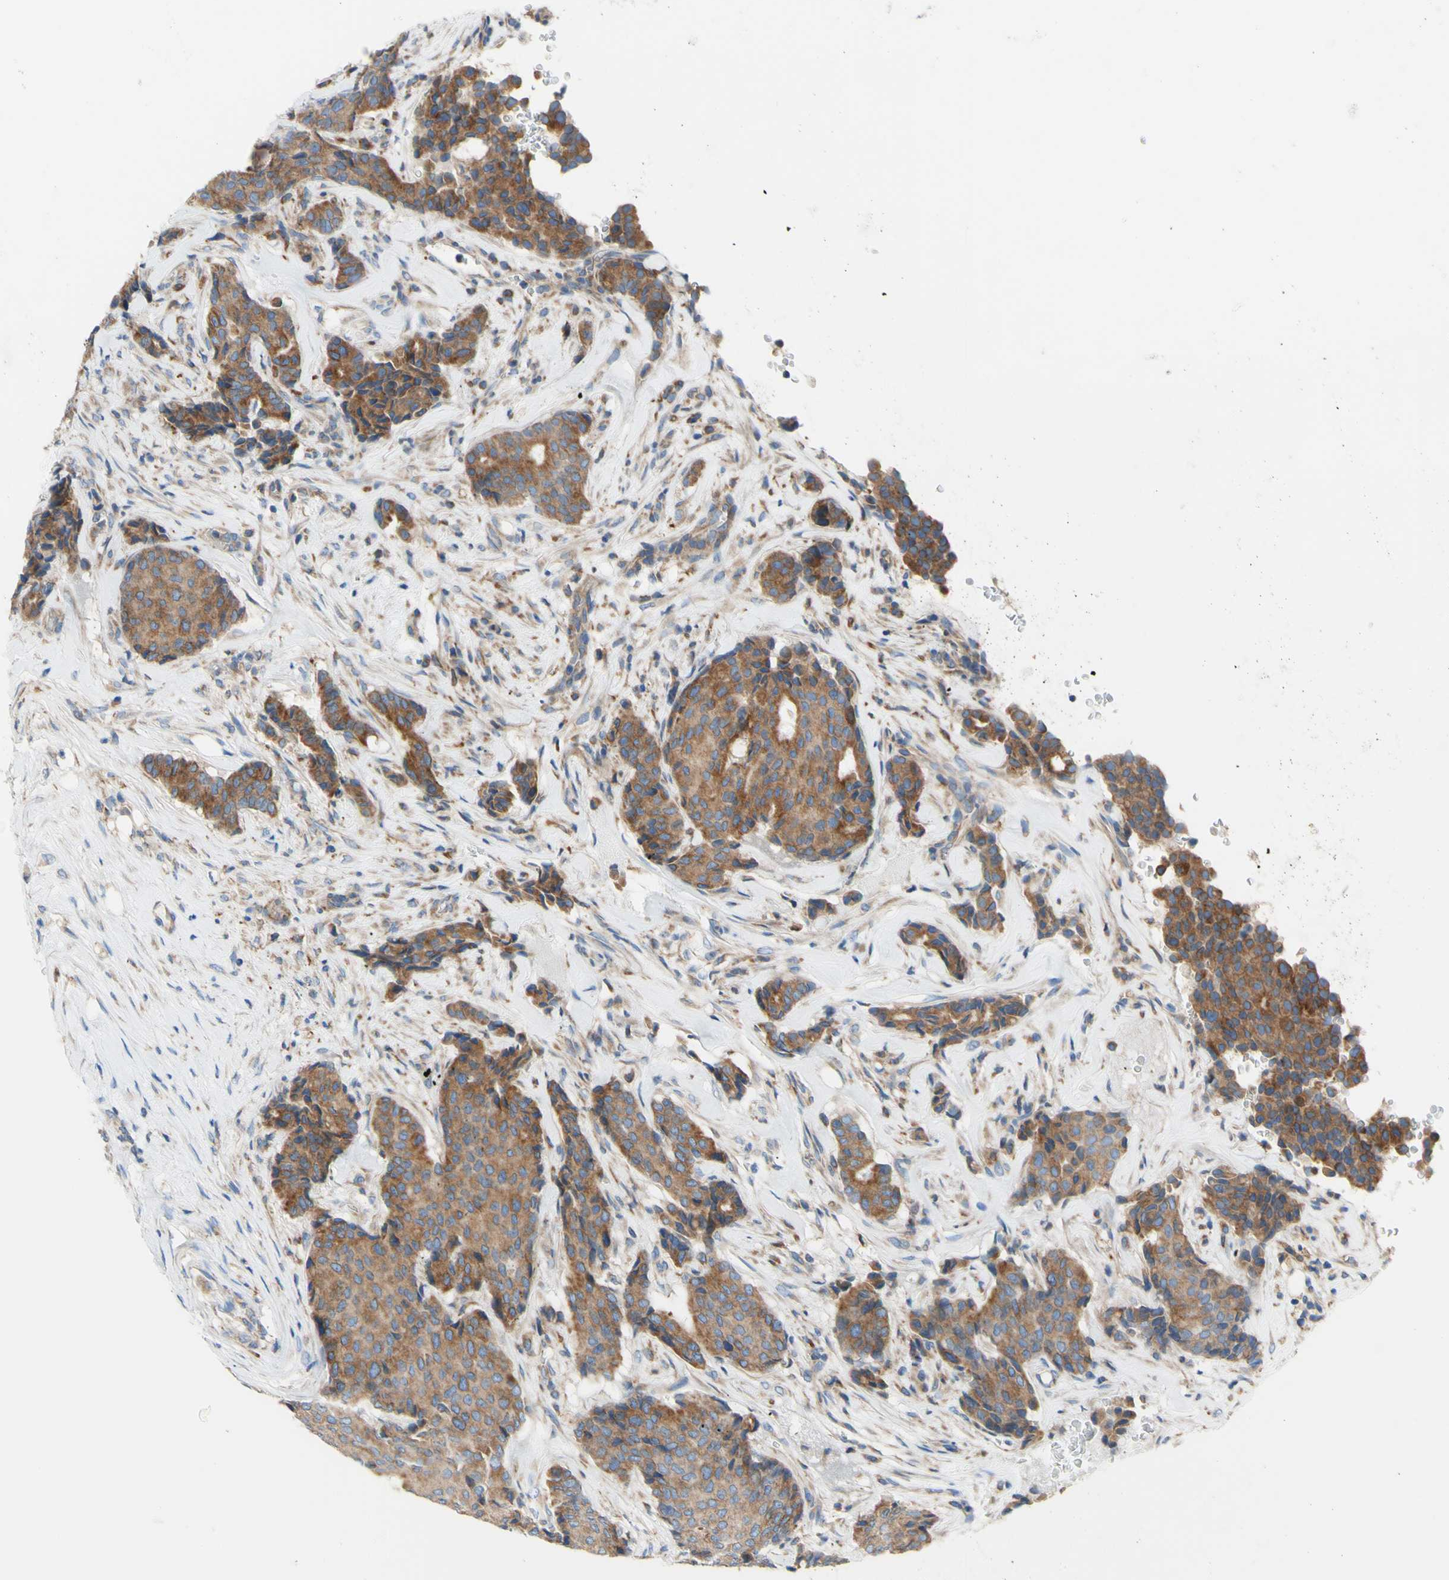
{"staining": {"intensity": "moderate", "quantity": ">75%", "location": "cytoplasmic/membranous"}, "tissue": "breast cancer", "cell_type": "Tumor cells", "image_type": "cancer", "snomed": [{"axis": "morphology", "description": "Duct carcinoma"}, {"axis": "topography", "description": "Breast"}], "caption": "Intraductal carcinoma (breast) stained for a protein exhibits moderate cytoplasmic/membranous positivity in tumor cells.", "gene": "RETREG2", "patient": {"sex": "female", "age": 75}}